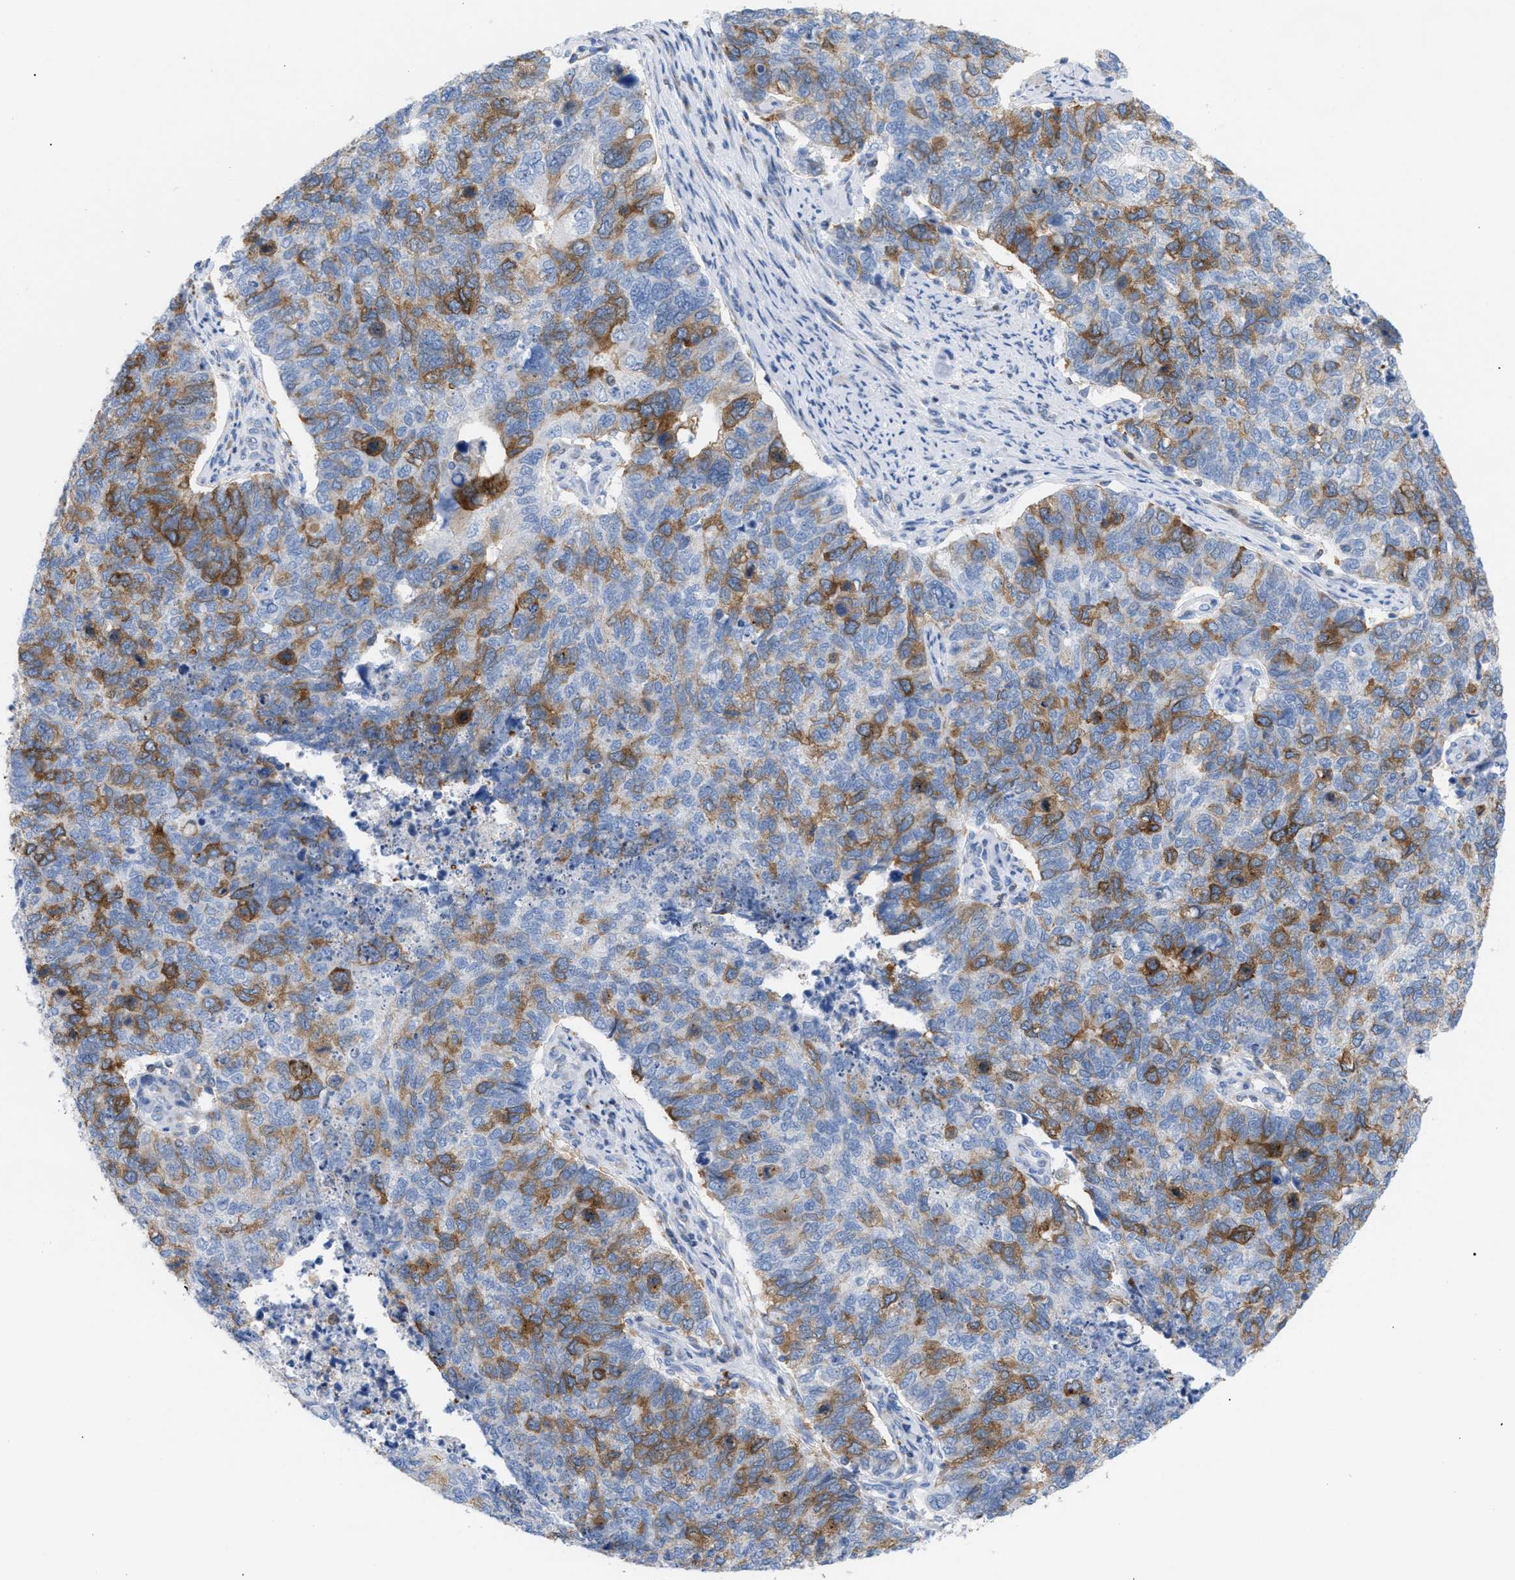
{"staining": {"intensity": "moderate", "quantity": "25%-75%", "location": "cytoplasmic/membranous"}, "tissue": "cervical cancer", "cell_type": "Tumor cells", "image_type": "cancer", "snomed": [{"axis": "morphology", "description": "Squamous cell carcinoma, NOS"}, {"axis": "topography", "description": "Cervix"}], "caption": "Cervical cancer (squamous cell carcinoma) stained with a protein marker demonstrates moderate staining in tumor cells.", "gene": "TACC3", "patient": {"sex": "female", "age": 63}}